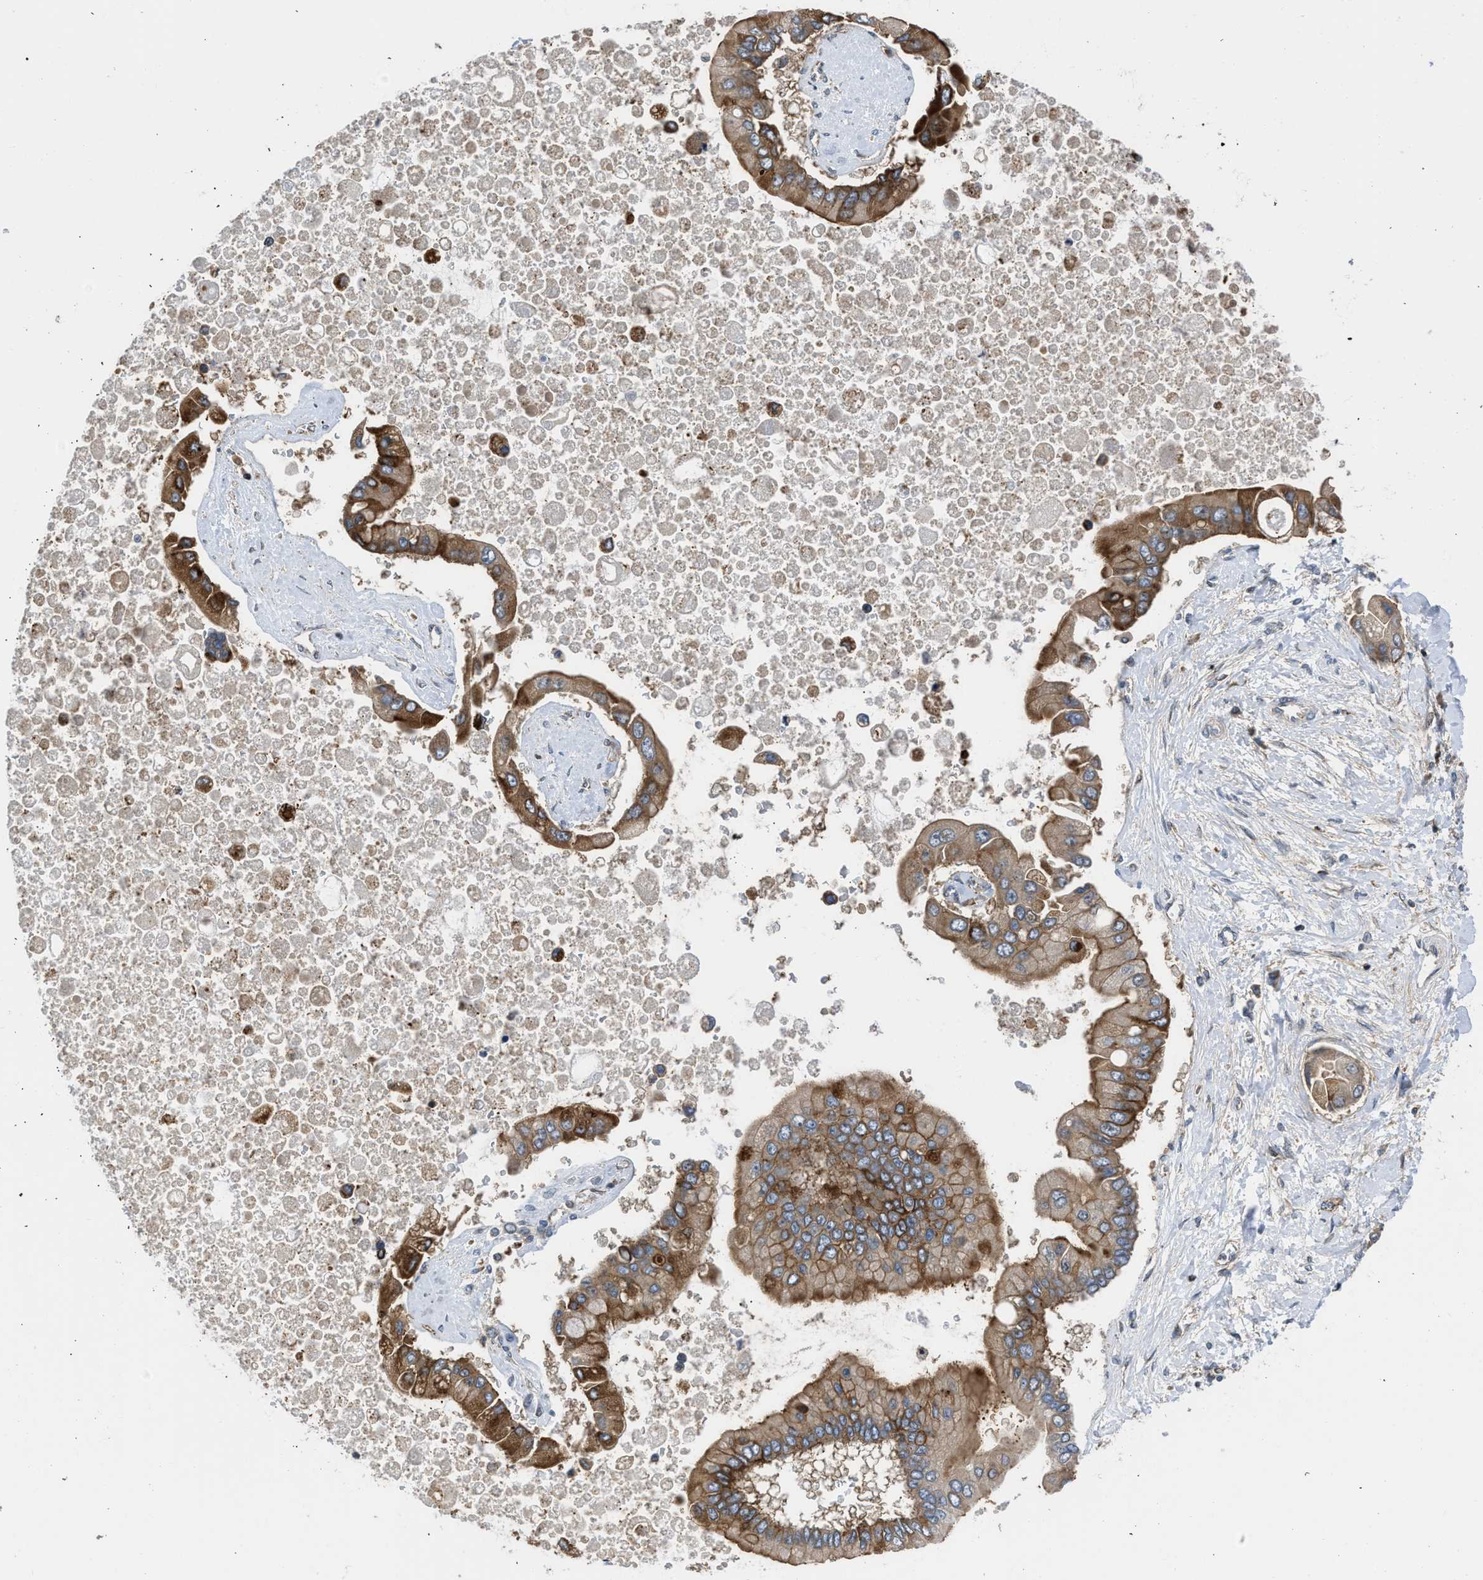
{"staining": {"intensity": "moderate", "quantity": ">75%", "location": "cytoplasmic/membranous"}, "tissue": "liver cancer", "cell_type": "Tumor cells", "image_type": "cancer", "snomed": [{"axis": "morphology", "description": "Cholangiocarcinoma"}, {"axis": "topography", "description": "Liver"}], "caption": "Immunohistochemical staining of human liver cholangiocarcinoma exhibits moderate cytoplasmic/membranous protein staining in about >75% of tumor cells. The protein of interest is stained brown, and the nuclei are stained in blue (DAB IHC with brightfield microscopy, high magnification).", "gene": "GPATCH2L", "patient": {"sex": "male", "age": 50}}